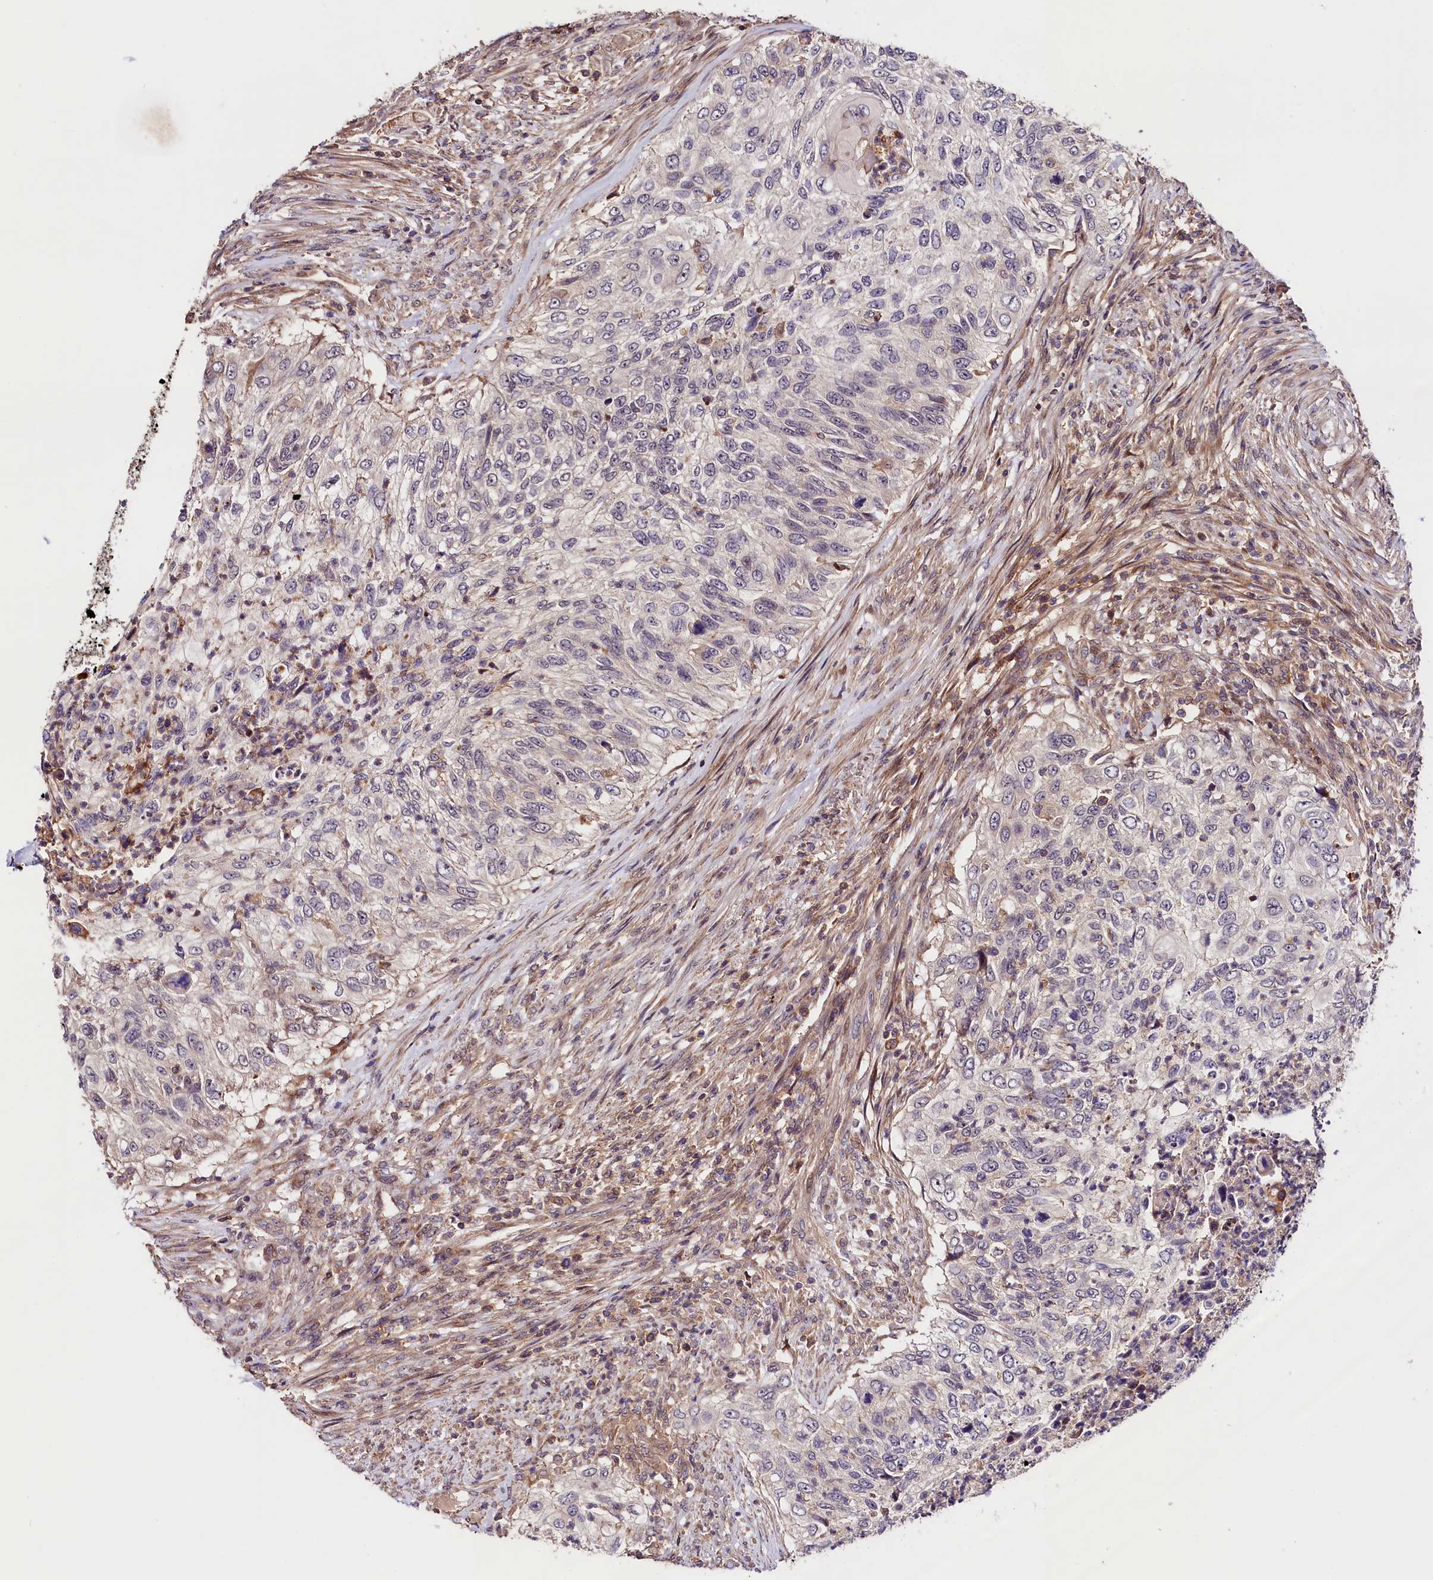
{"staining": {"intensity": "negative", "quantity": "none", "location": "none"}, "tissue": "urothelial cancer", "cell_type": "Tumor cells", "image_type": "cancer", "snomed": [{"axis": "morphology", "description": "Urothelial carcinoma, High grade"}, {"axis": "topography", "description": "Urinary bladder"}], "caption": "Immunohistochemistry histopathology image of neoplastic tissue: urothelial cancer stained with DAB displays no significant protein expression in tumor cells.", "gene": "CACNA1H", "patient": {"sex": "female", "age": 60}}